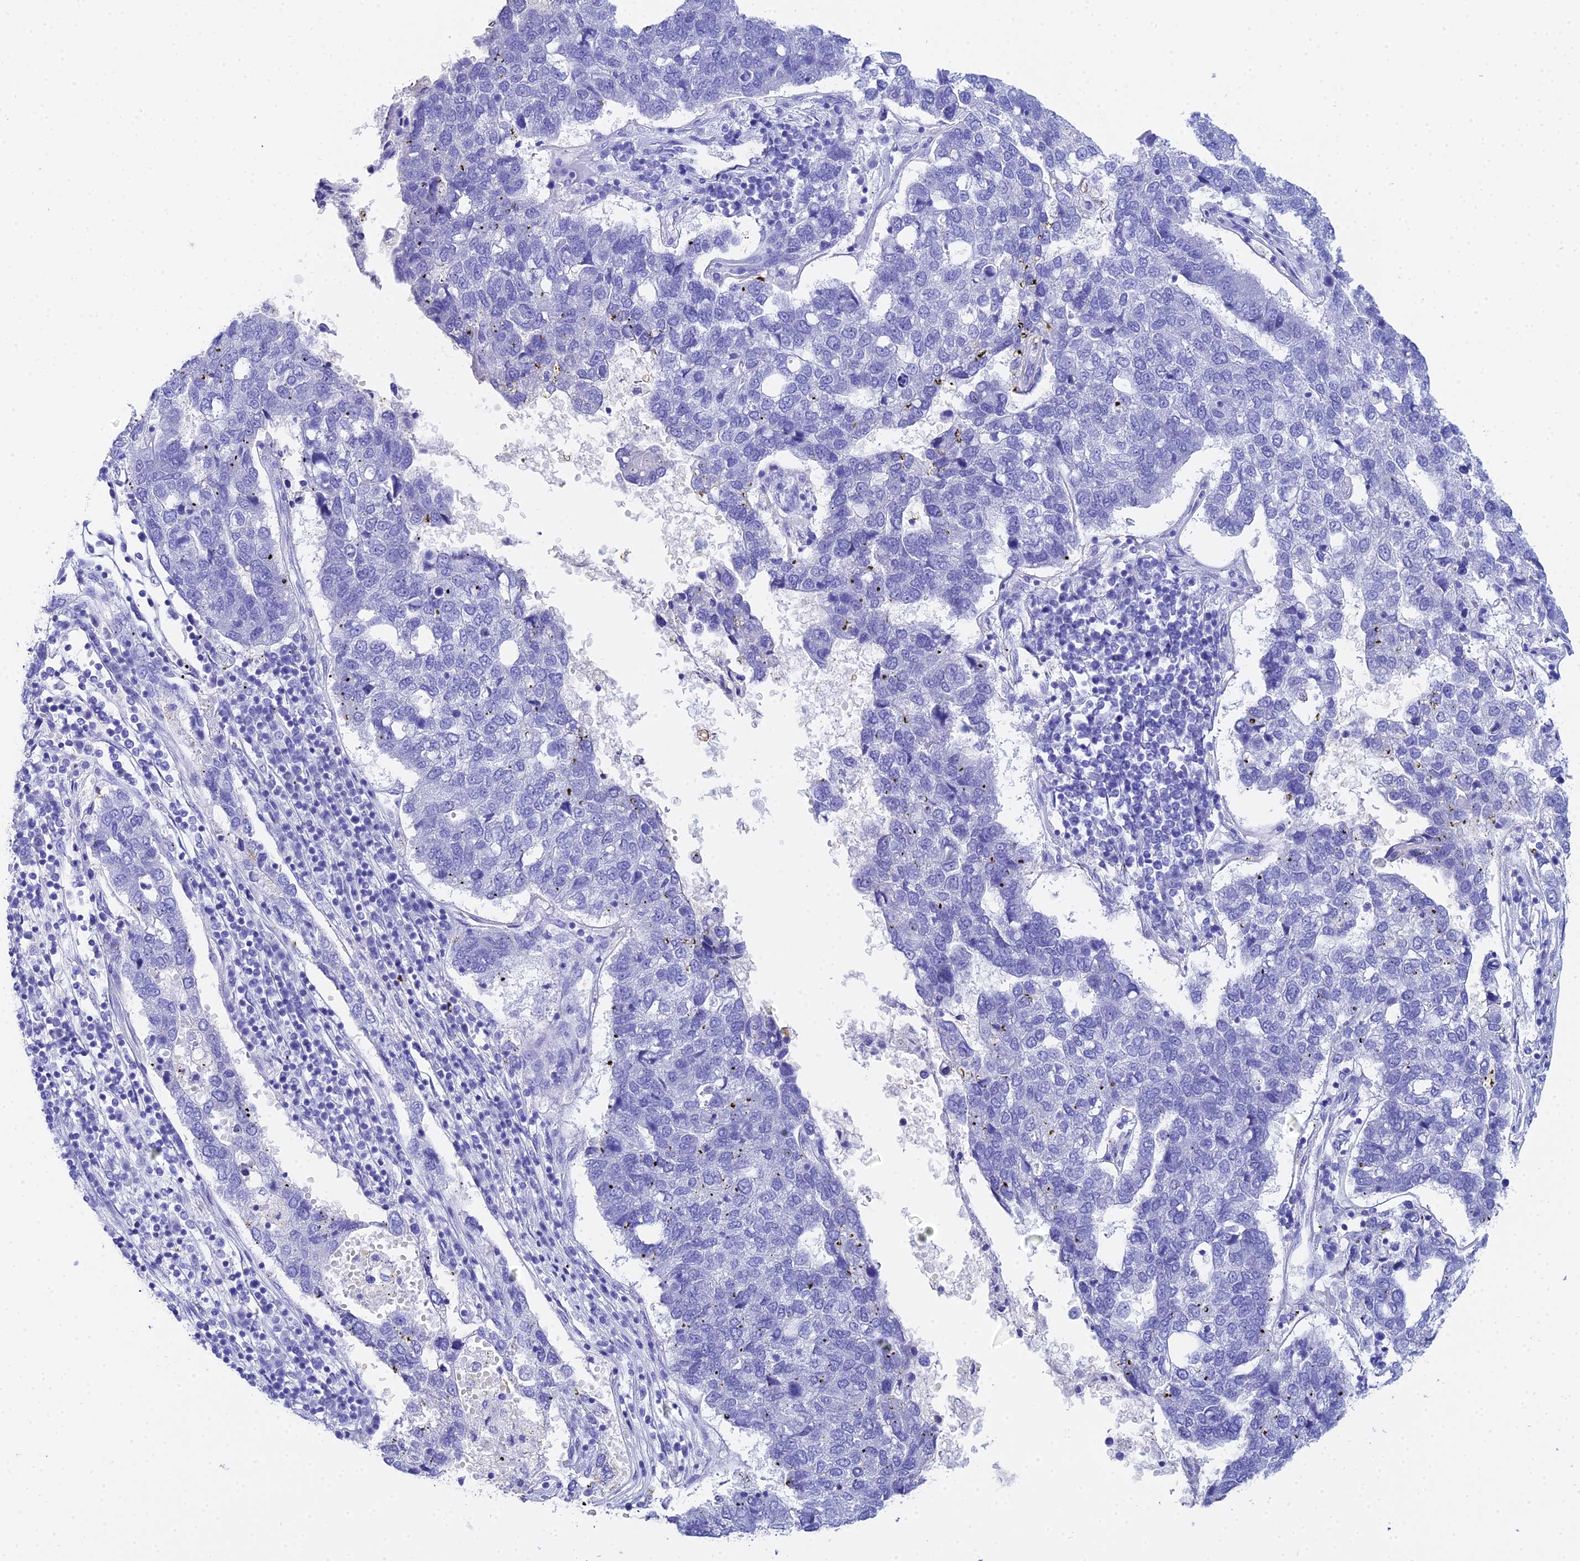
{"staining": {"intensity": "negative", "quantity": "none", "location": "none"}, "tissue": "pancreatic cancer", "cell_type": "Tumor cells", "image_type": "cancer", "snomed": [{"axis": "morphology", "description": "Adenocarcinoma, NOS"}, {"axis": "topography", "description": "Pancreas"}], "caption": "An immunohistochemistry (IHC) micrograph of adenocarcinoma (pancreatic) is shown. There is no staining in tumor cells of adenocarcinoma (pancreatic).", "gene": "CELA3A", "patient": {"sex": "female", "age": 61}}